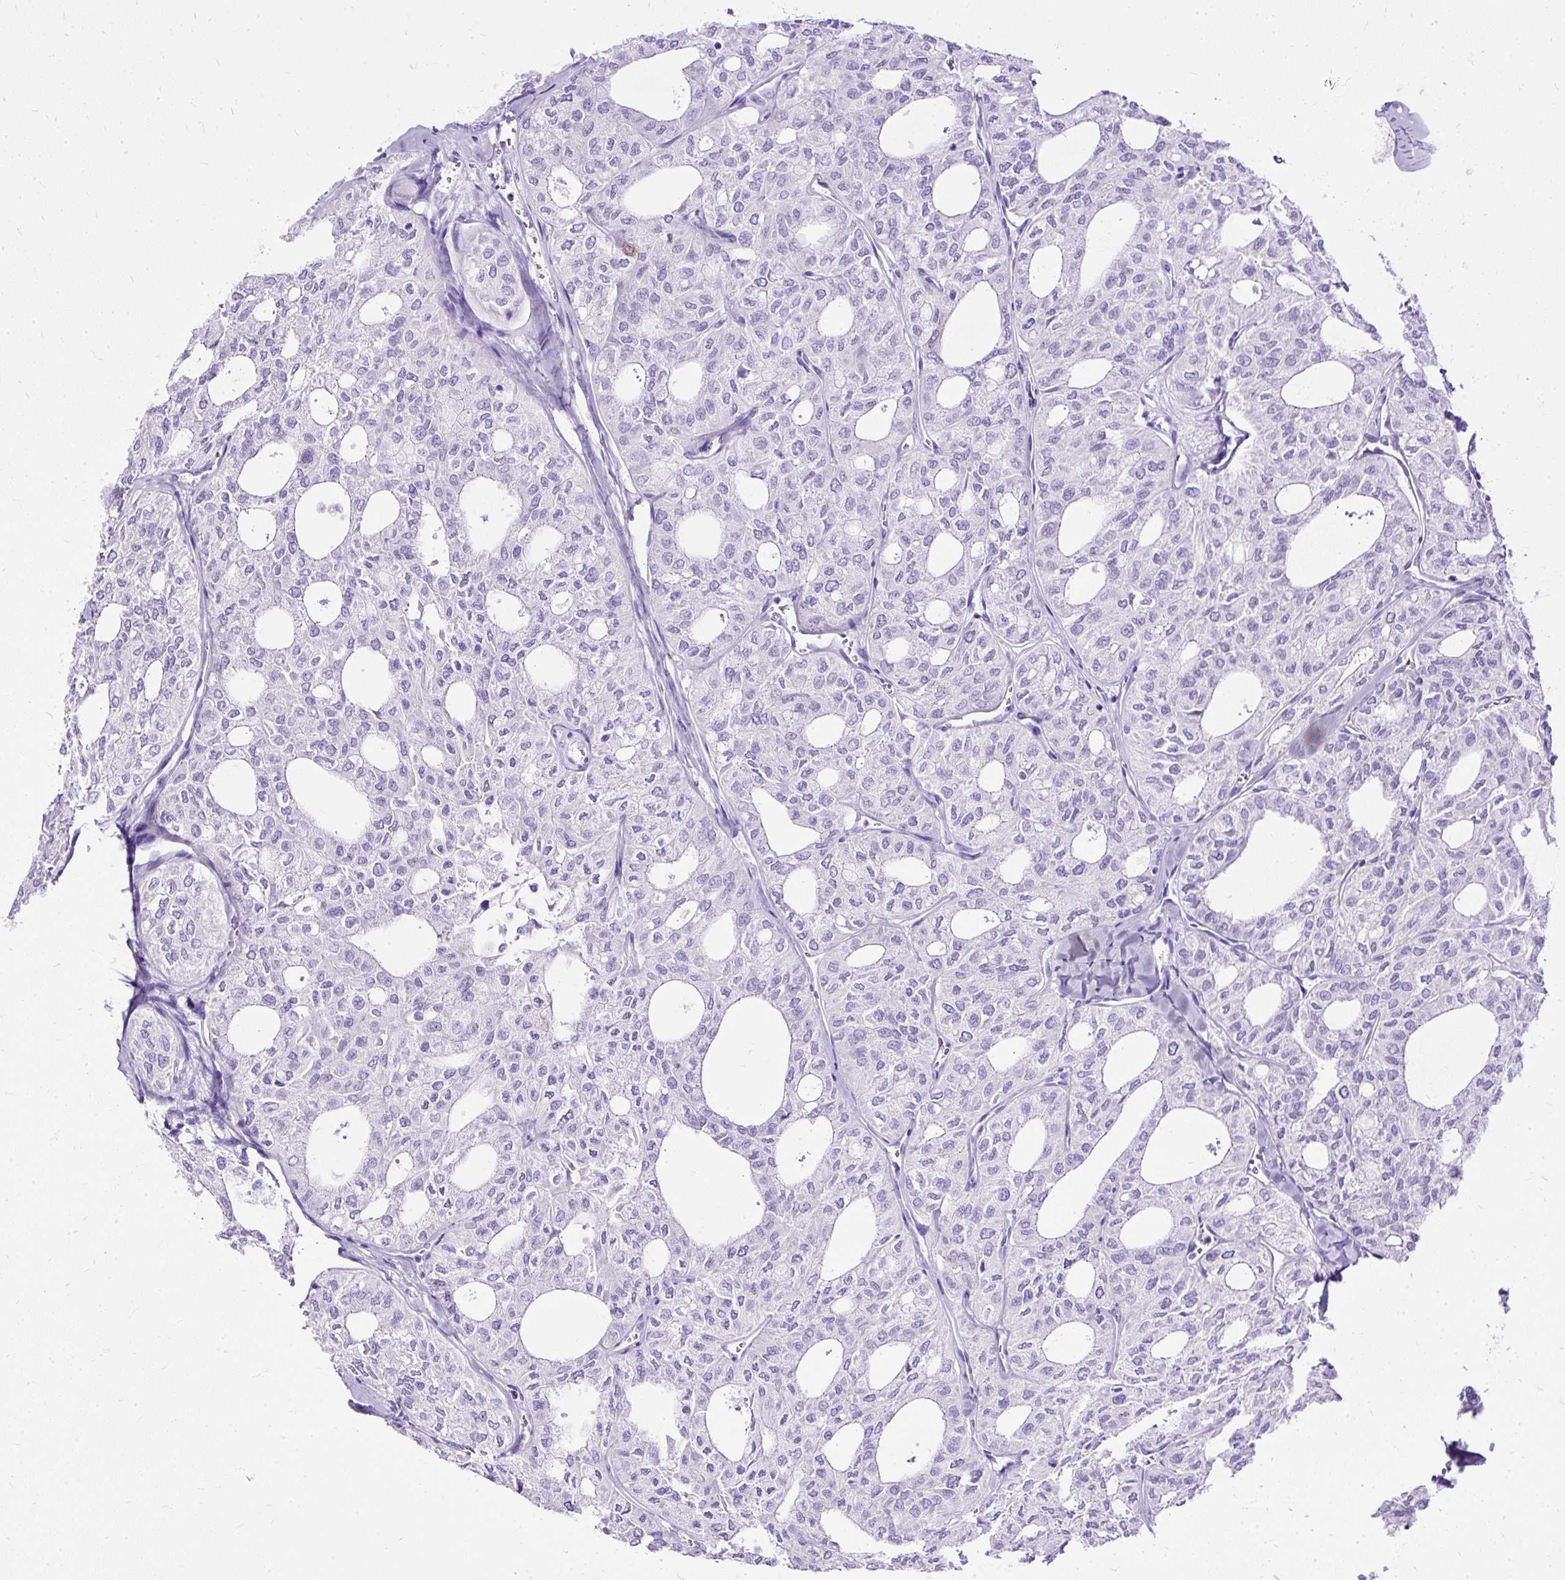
{"staining": {"intensity": "negative", "quantity": "none", "location": "none"}, "tissue": "thyroid cancer", "cell_type": "Tumor cells", "image_type": "cancer", "snomed": [{"axis": "morphology", "description": "Follicular adenoma carcinoma, NOS"}, {"axis": "topography", "description": "Thyroid gland"}], "caption": "There is no significant staining in tumor cells of thyroid cancer (follicular adenoma carcinoma).", "gene": "HEY1", "patient": {"sex": "male", "age": 75}}